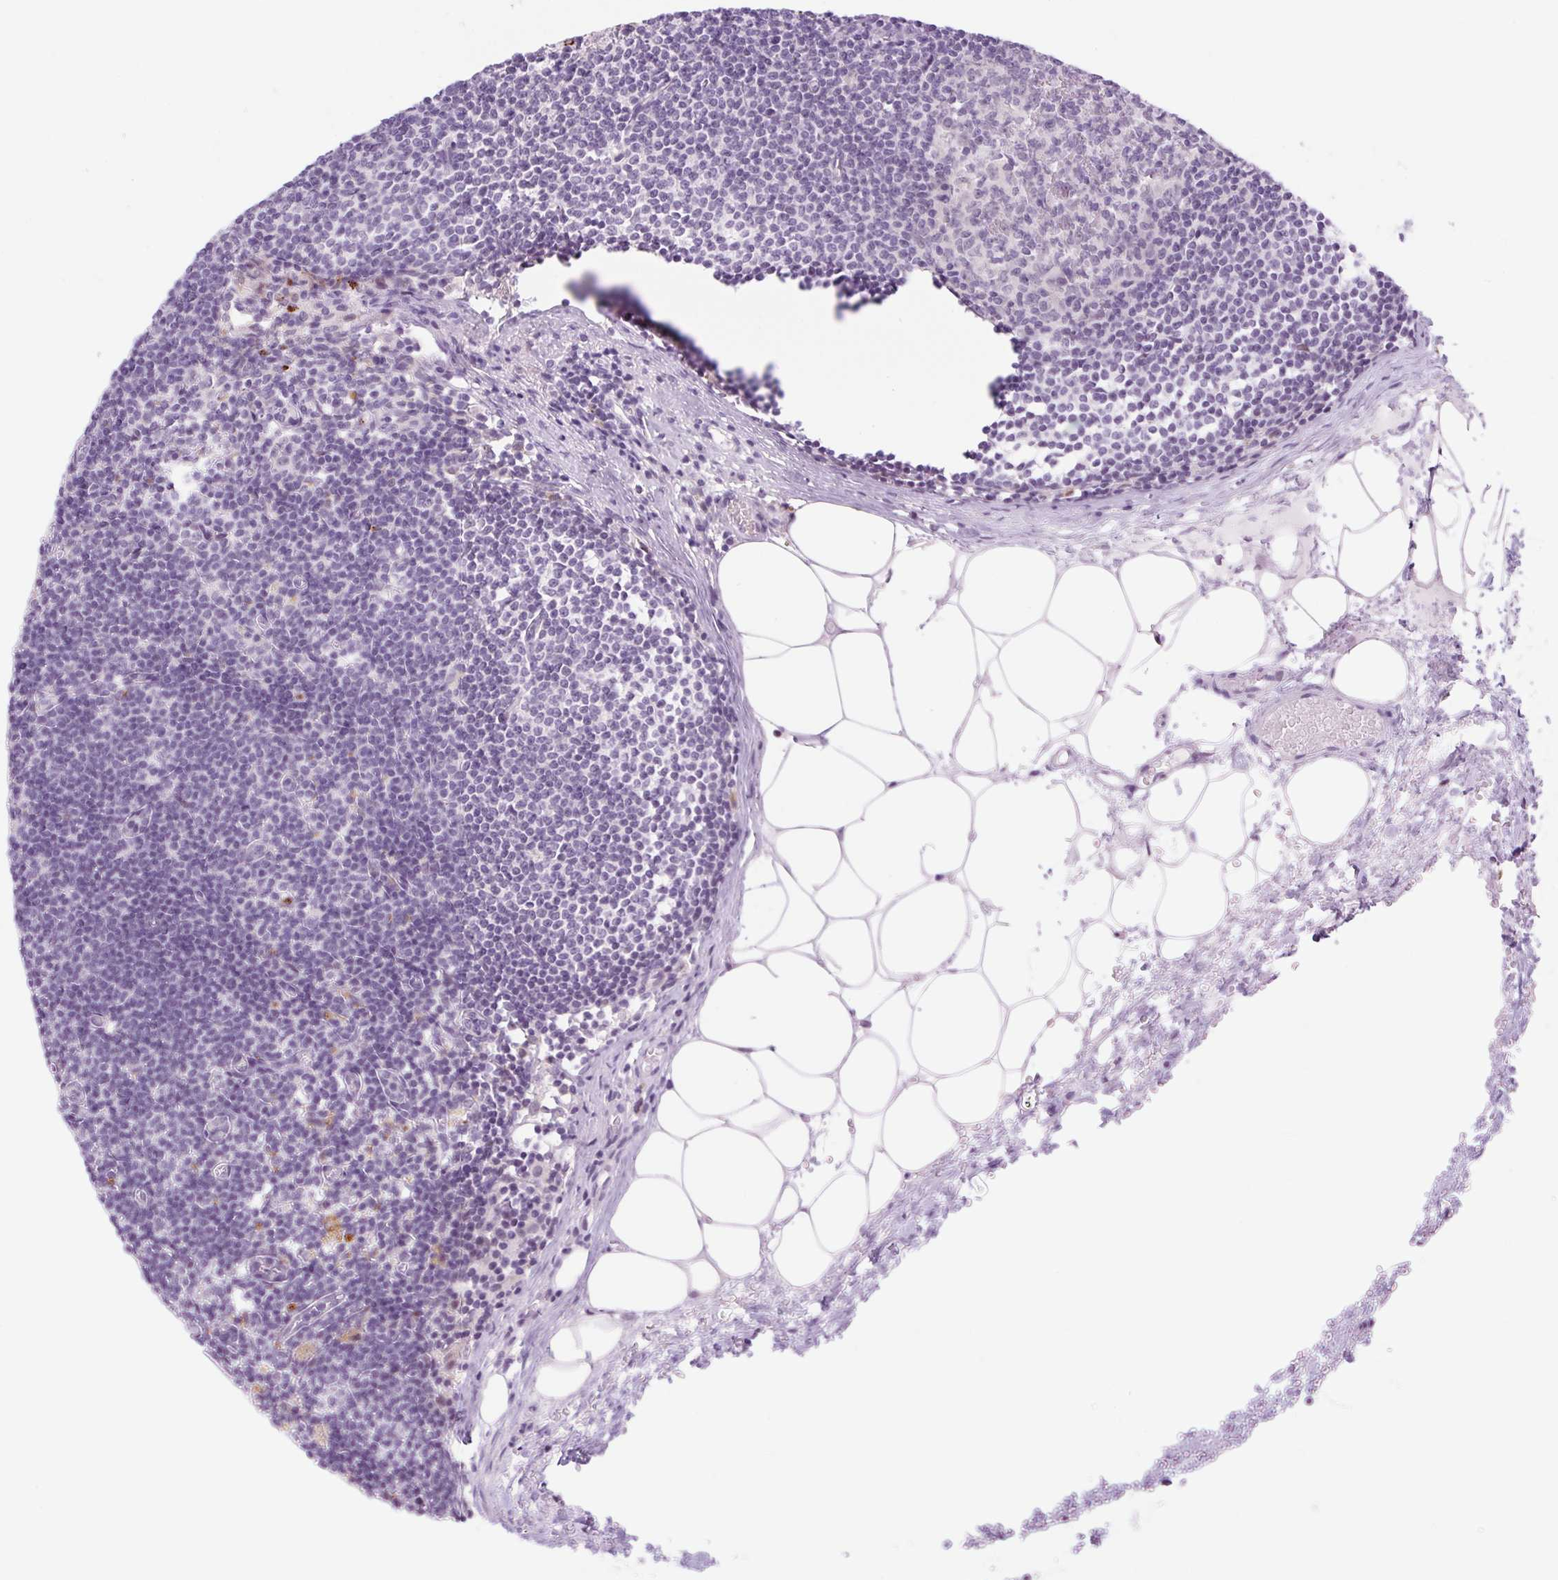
{"staining": {"intensity": "negative", "quantity": "none", "location": "none"}, "tissue": "lymph node", "cell_type": "Germinal center cells", "image_type": "normal", "snomed": [{"axis": "morphology", "description": "Normal tissue, NOS"}, {"axis": "topography", "description": "Lymph node"}], "caption": "Immunohistochemistry (IHC) of normal human lymph node shows no staining in germinal center cells.", "gene": "SPRYD4", "patient": {"sex": "male", "age": 49}}